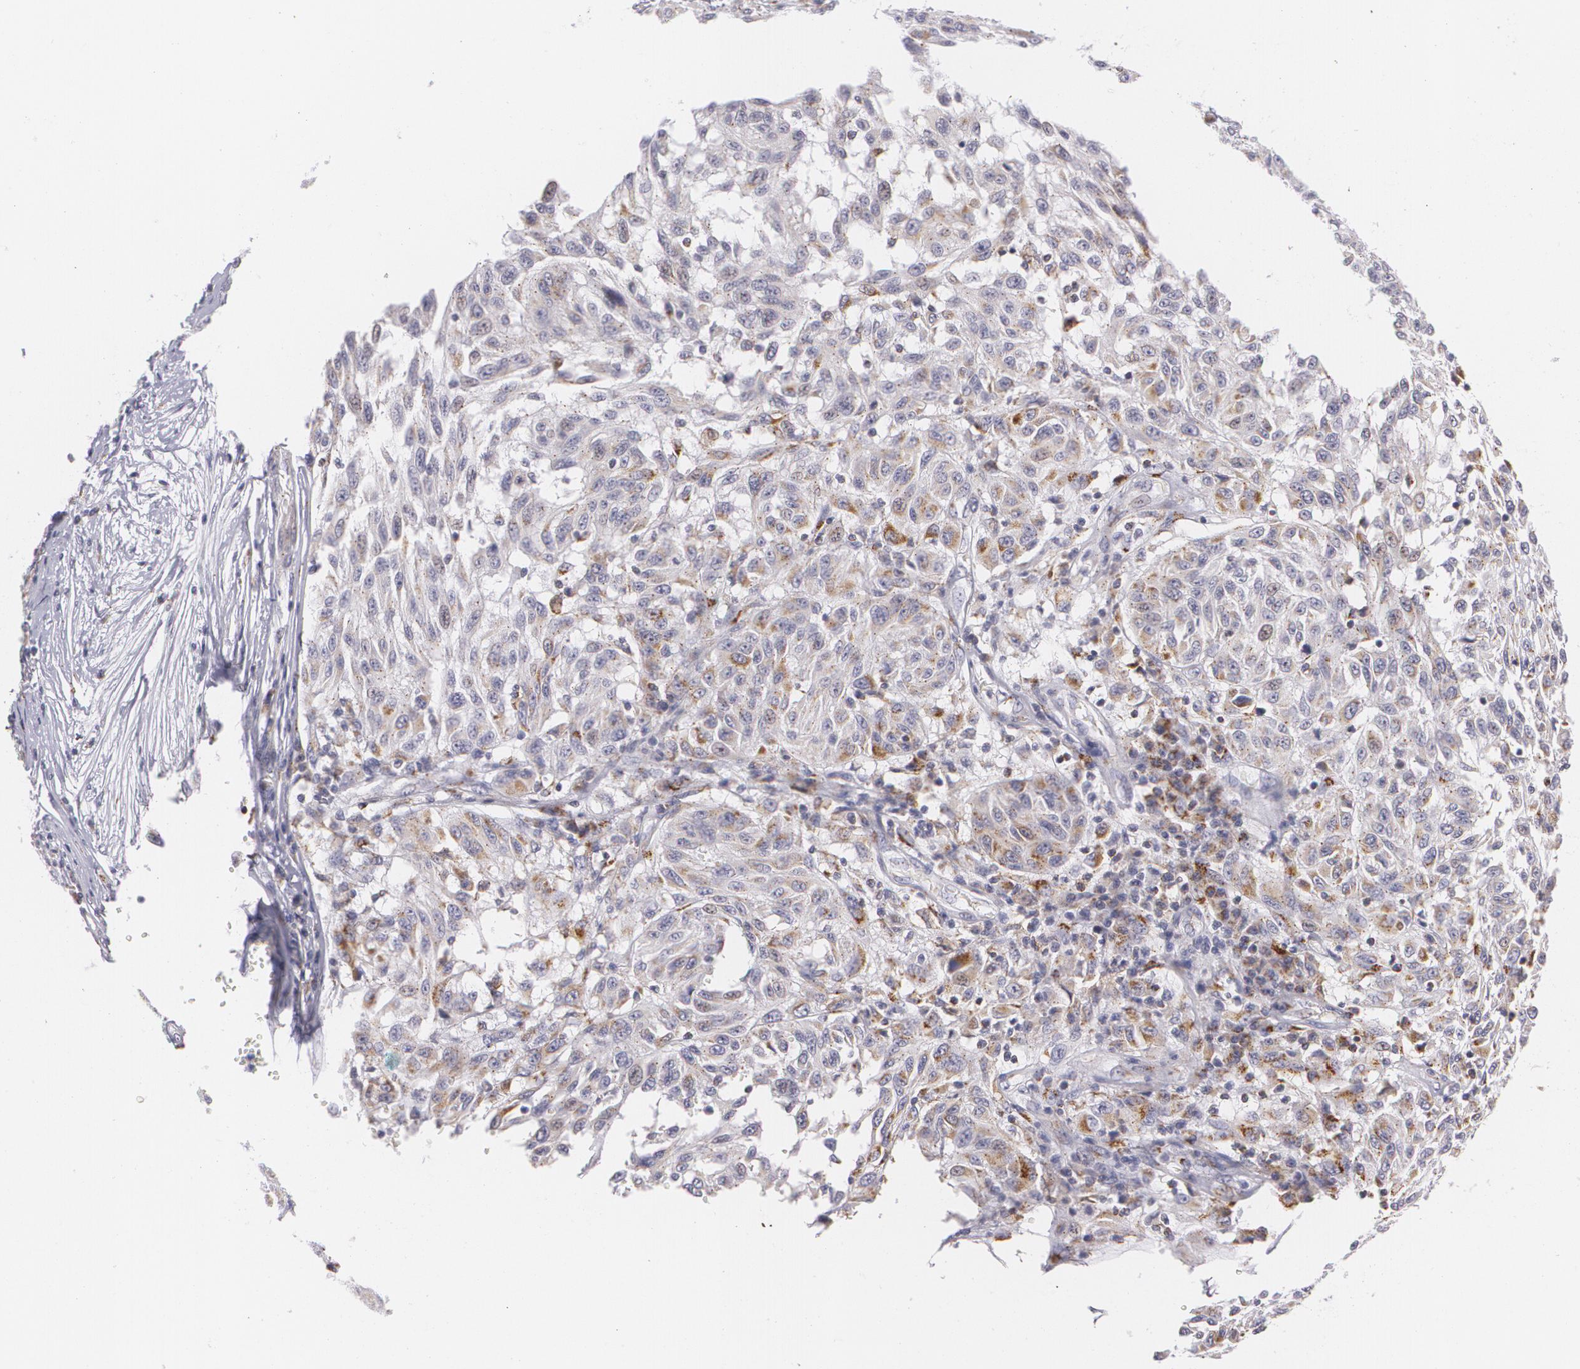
{"staining": {"intensity": "moderate", "quantity": "25%-75%", "location": "cytoplasmic/membranous"}, "tissue": "melanoma", "cell_type": "Tumor cells", "image_type": "cancer", "snomed": [{"axis": "morphology", "description": "Malignant melanoma, NOS"}, {"axis": "topography", "description": "Skin"}], "caption": "The histopathology image displays a brown stain indicating the presence of a protein in the cytoplasmic/membranous of tumor cells in malignant melanoma. Immunohistochemistry stains the protein of interest in brown and the nuclei are stained blue.", "gene": "CILK1", "patient": {"sex": "female", "age": 77}}